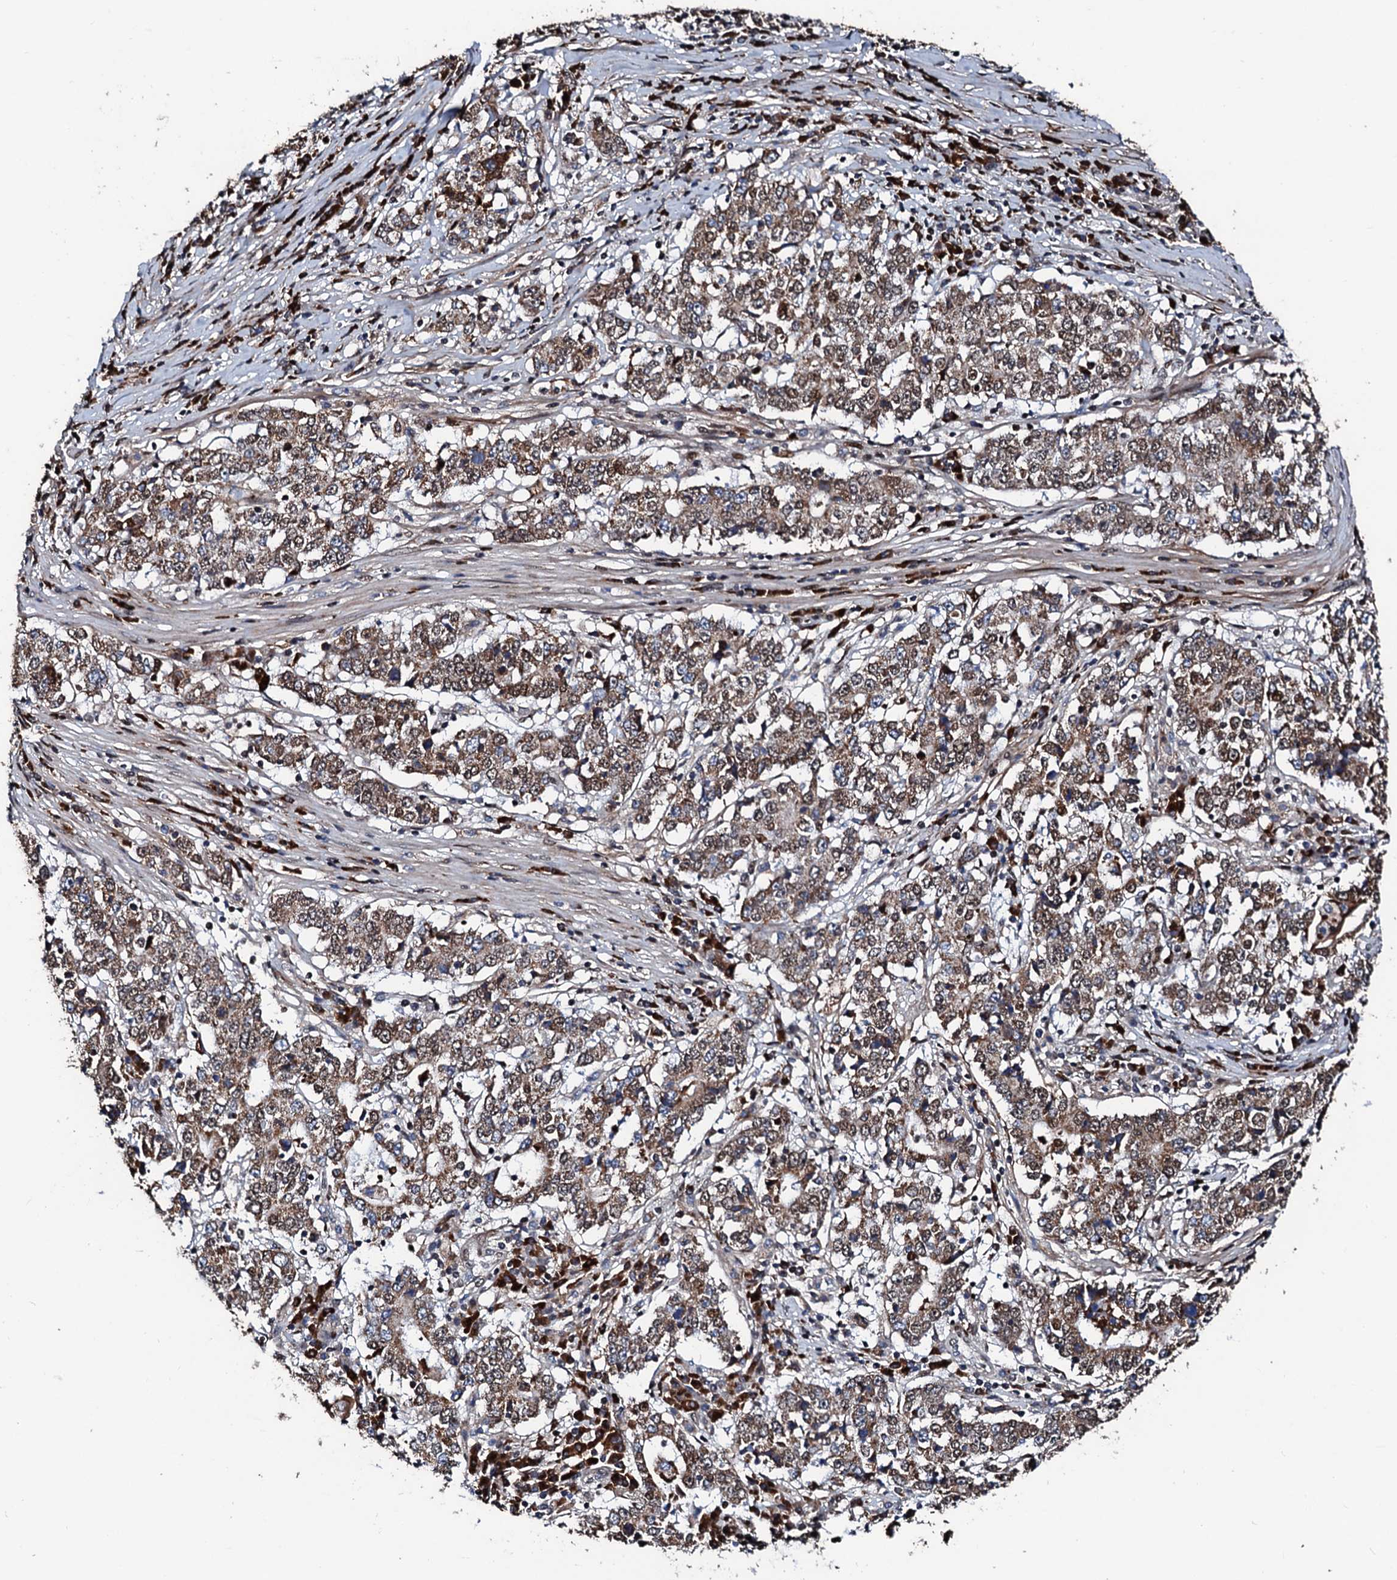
{"staining": {"intensity": "moderate", "quantity": ">75%", "location": "cytoplasmic/membranous,nuclear"}, "tissue": "stomach cancer", "cell_type": "Tumor cells", "image_type": "cancer", "snomed": [{"axis": "morphology", "description": "Adenocarcinoma, NOS"}, {"axis": "topography", "description": "Stomach"}], "caption": "A brown stain shows moderate cytoplasmic/membranous and nuclear positivity of a protein in human stomach cancer tumor cells. (DAB = brown stain, brightfield microscopy at high magnification).", "gene": "KIF18A", "patient": {"sex": "male", "age": 59}}